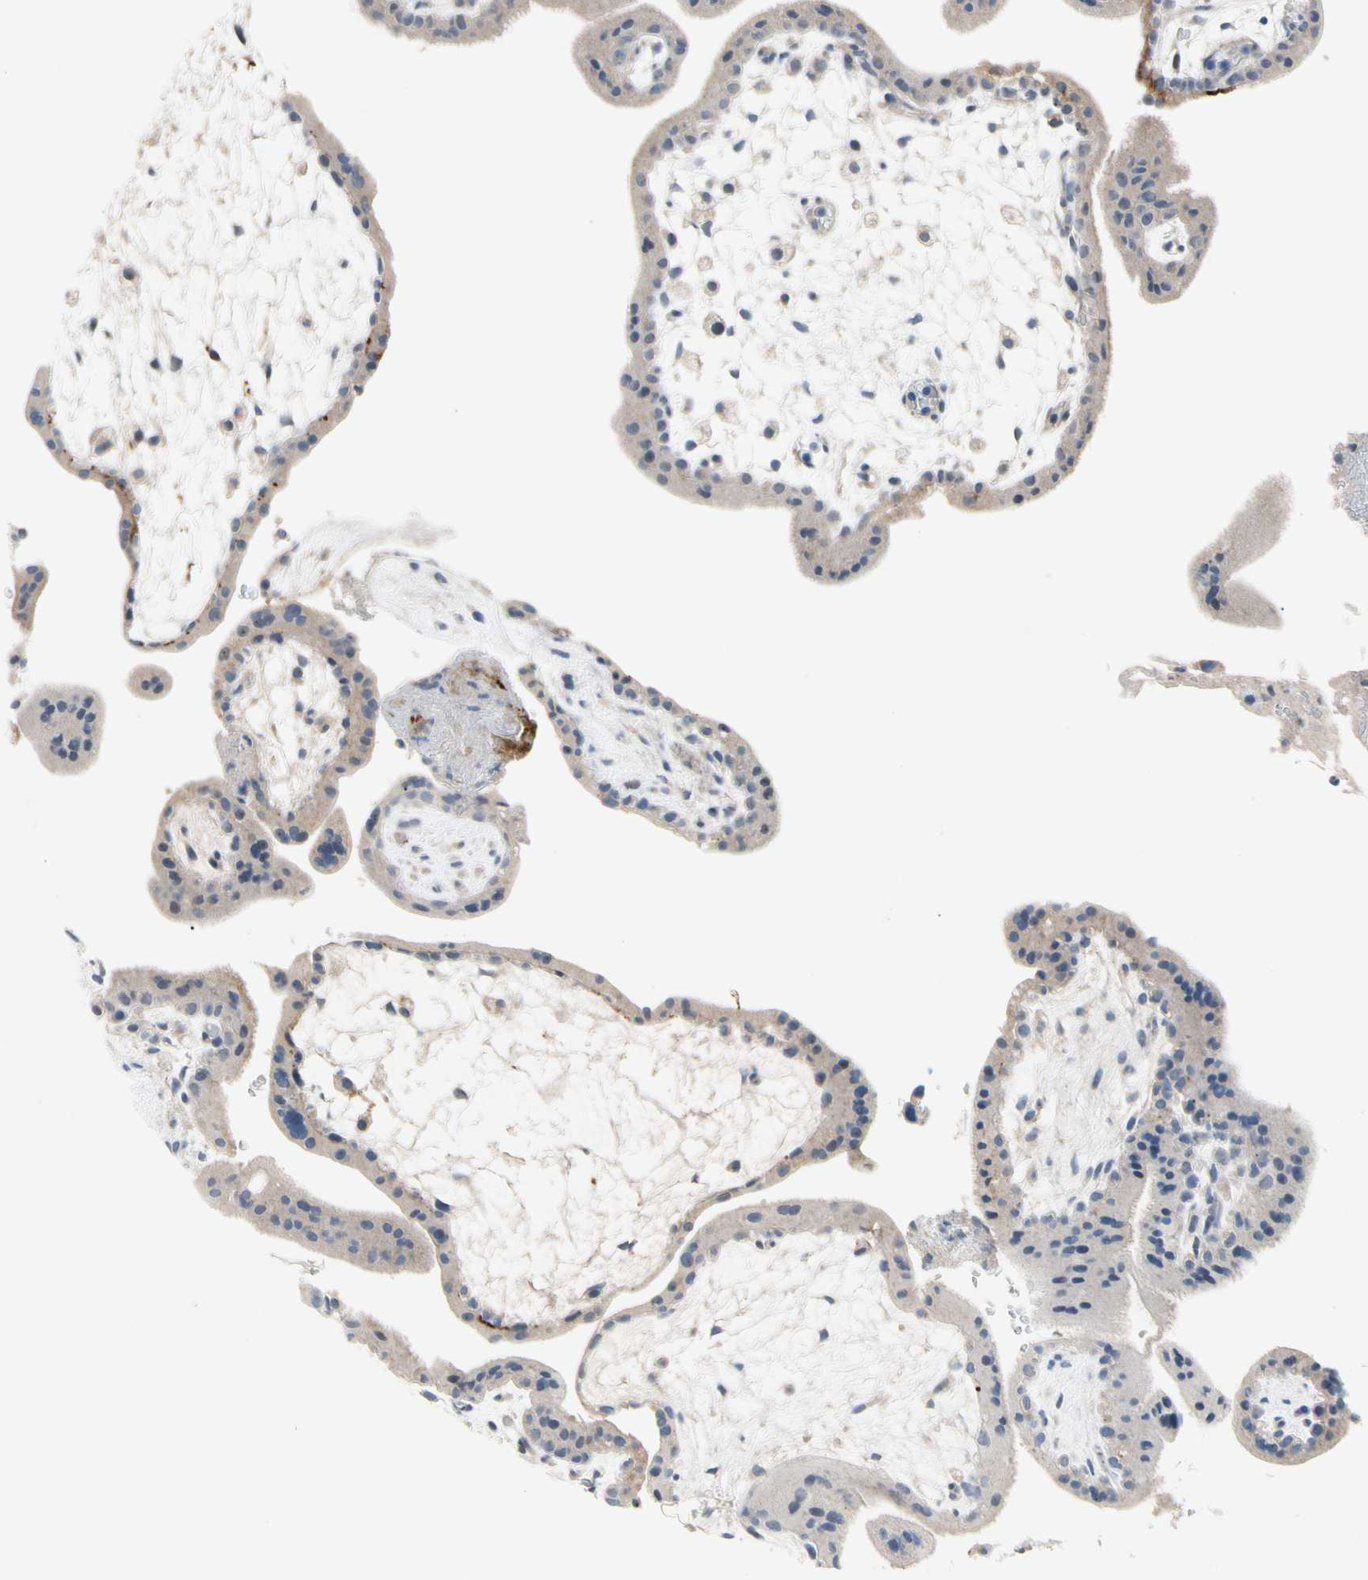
{"staining": {"intensity": "weak", "quantity": ">75%", "location": "cytoplasmic/membranous"}, "tissue": "placenta", "cell_type": "Trophoblastic cells", "image_type": "normal", "snomed": [{"axis": "morphology", "description": "Normal tissue, NOS"}, {"axis": "topography", "description": "Placenta"}], "caption": "Weak cytoplasmic/membranous staining is appreciated in about >75% of trophoblastic cells in normal placenta.", "gene": "GAS6", "patient": {"sex": "female", "age": 35}}